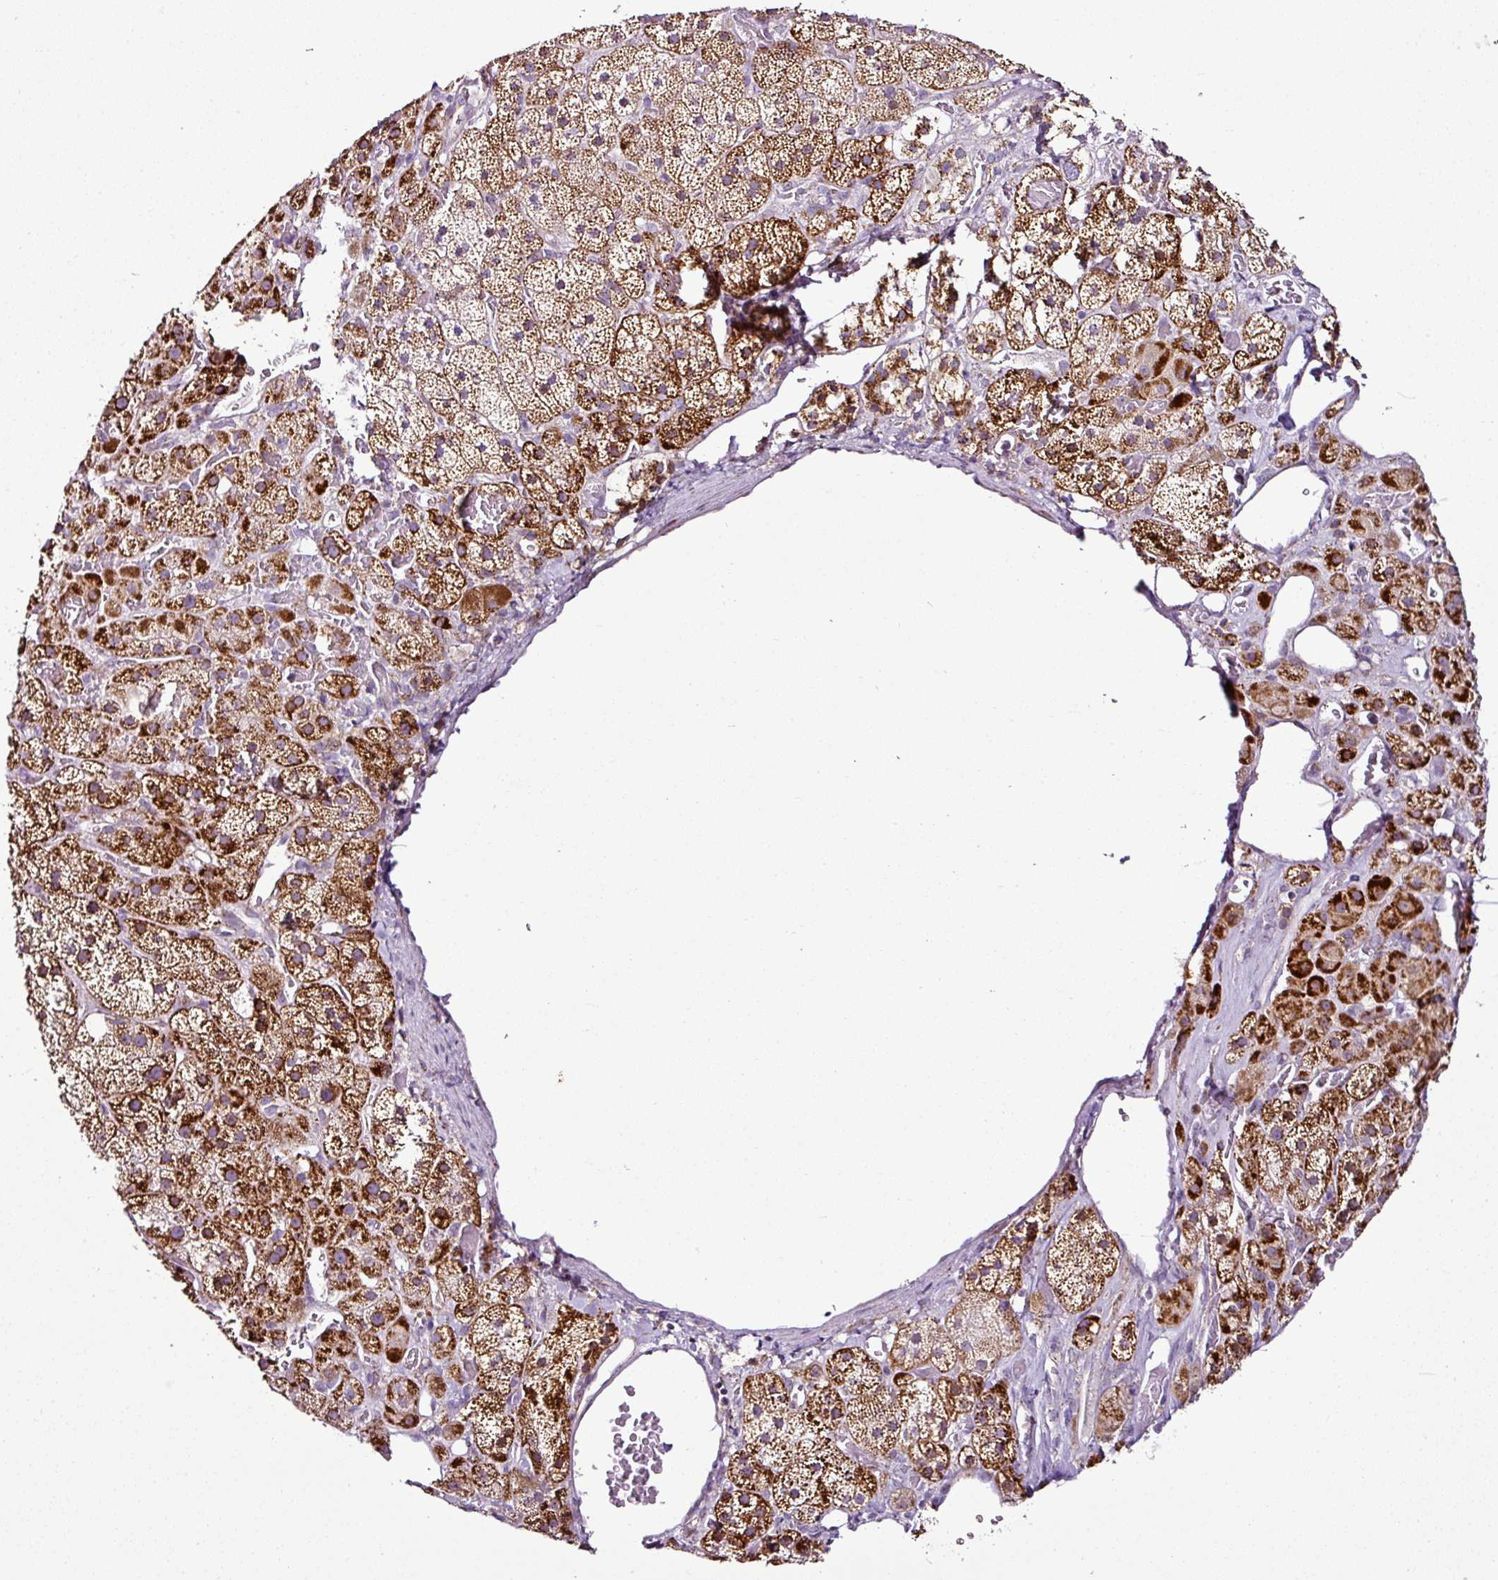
{"staining": {"intensity": "strong", "quantity": ">75%", "location": "cytoplasmic/membranous"}, "tissue": "adrenal gland", "cell_type": "Glandular cells", "image_type": "normal", "snomed": [{"axis": "morphology", "description": "Normal tissue, NOS"}, {"axis": "topography", "description": "Adrenal gland"}], "caption": "Adrenal gland stained for a protein (brown) demonstrates strong cytoplasmic/membranous positive positivity in approximately >75% of glandular cells.", "gene": "DPAGT1", "patient": {"sex": "male", "age": 57}}